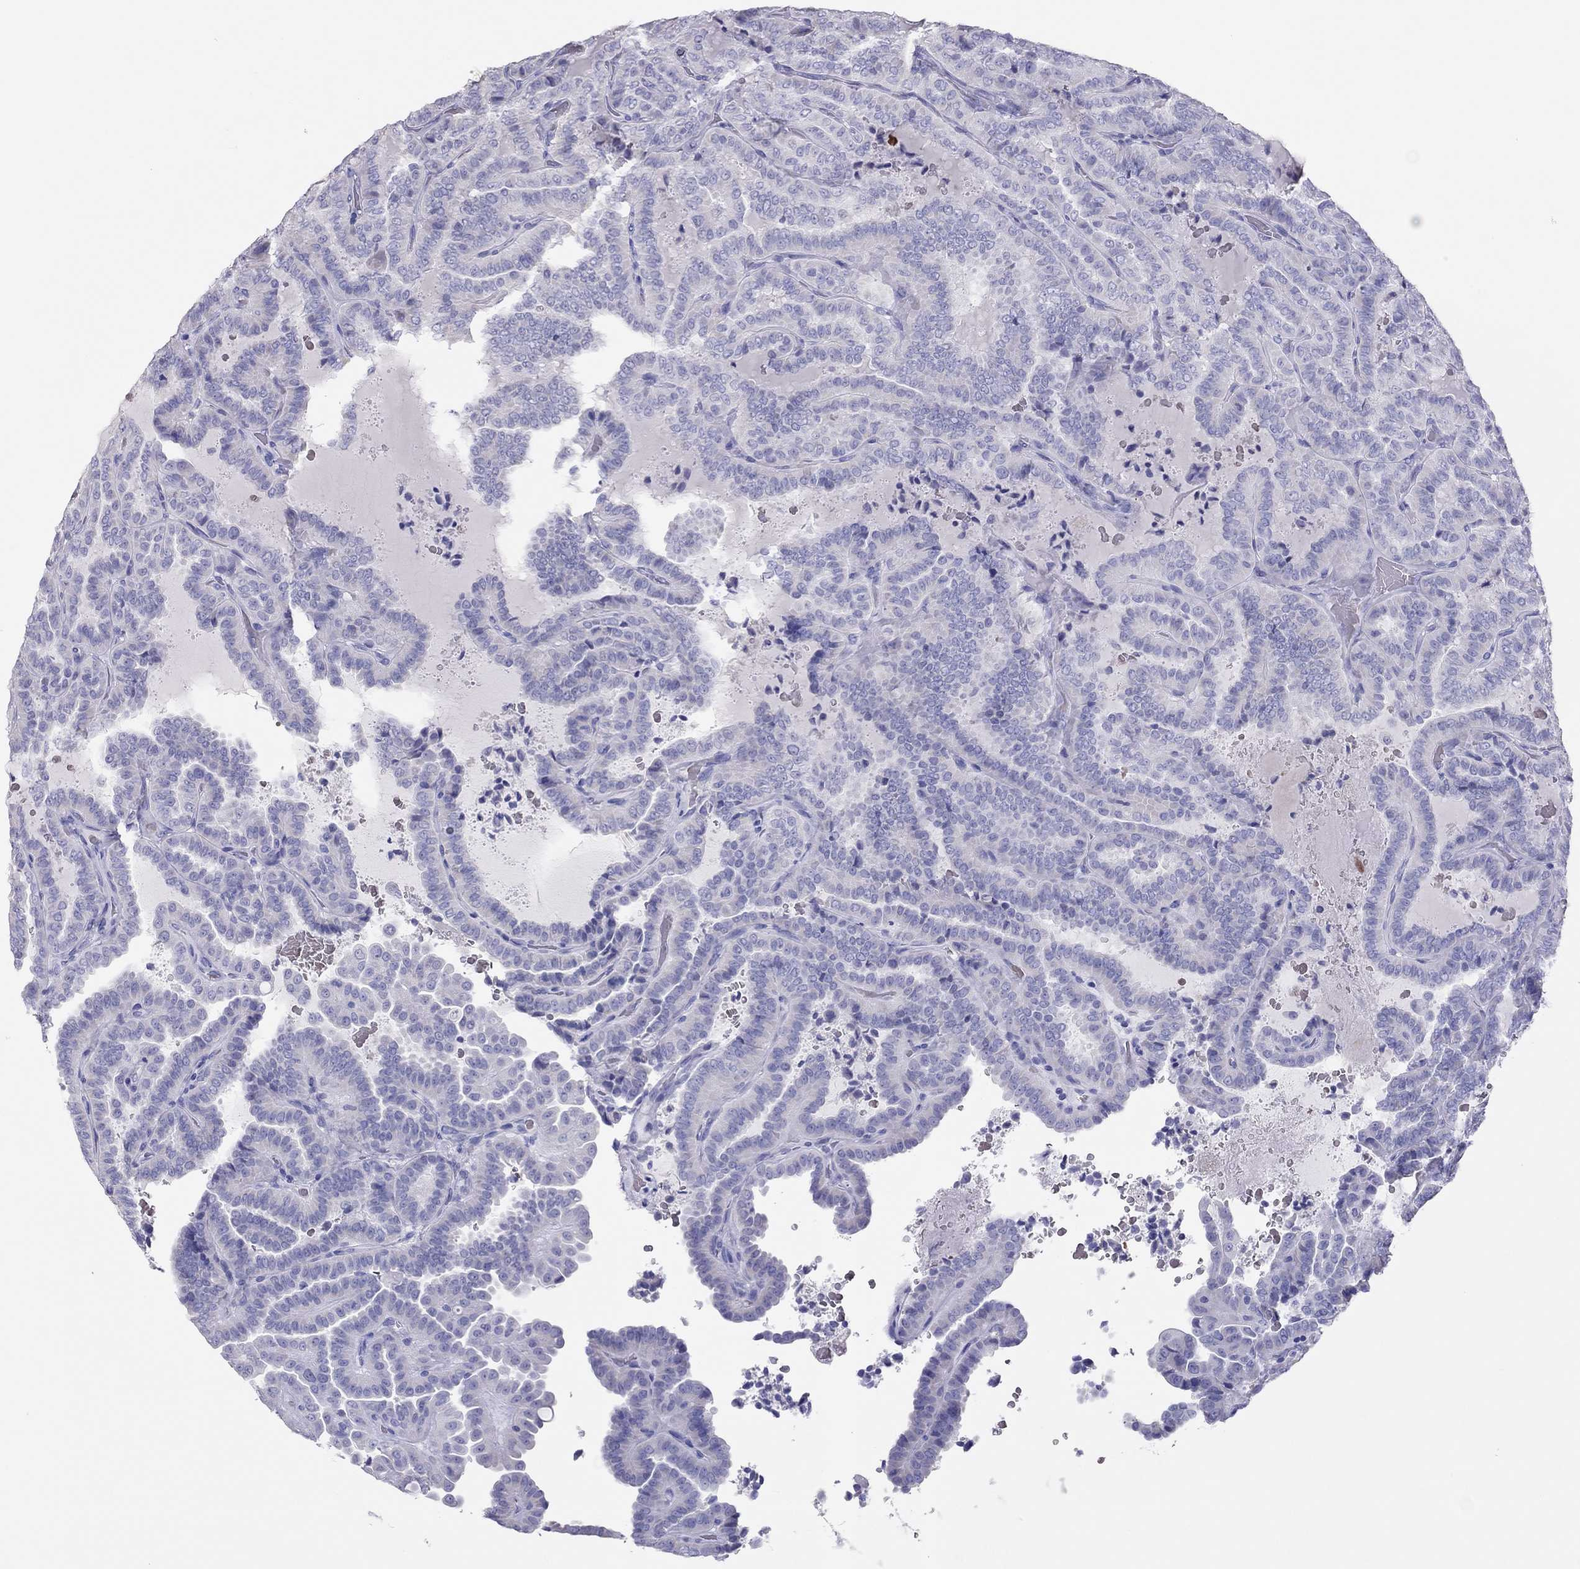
{"staining": {"intensity": "negative", "quantity": "none", "location": "none"}, "tissue": "thyroid cancer", "cell_type": "Tumor cells", "image_type": "cancer", "snomed": [{"axis": "morphology", "description": "Papillary adenocarcinoma, NOS"}, {"axis": "topography", "description": "Thyroid gland"}], "caption": "Immunohistochemistry histopathology image of neoplastic tissue: papillary adenocarcinoma (thyroid) stained with DAB (3,3'-diaminobenzidine) exhibits no significant protein staining in tumor cells.", "gene": "TSHB", "patient": {"sex": "female", "age": 39}}